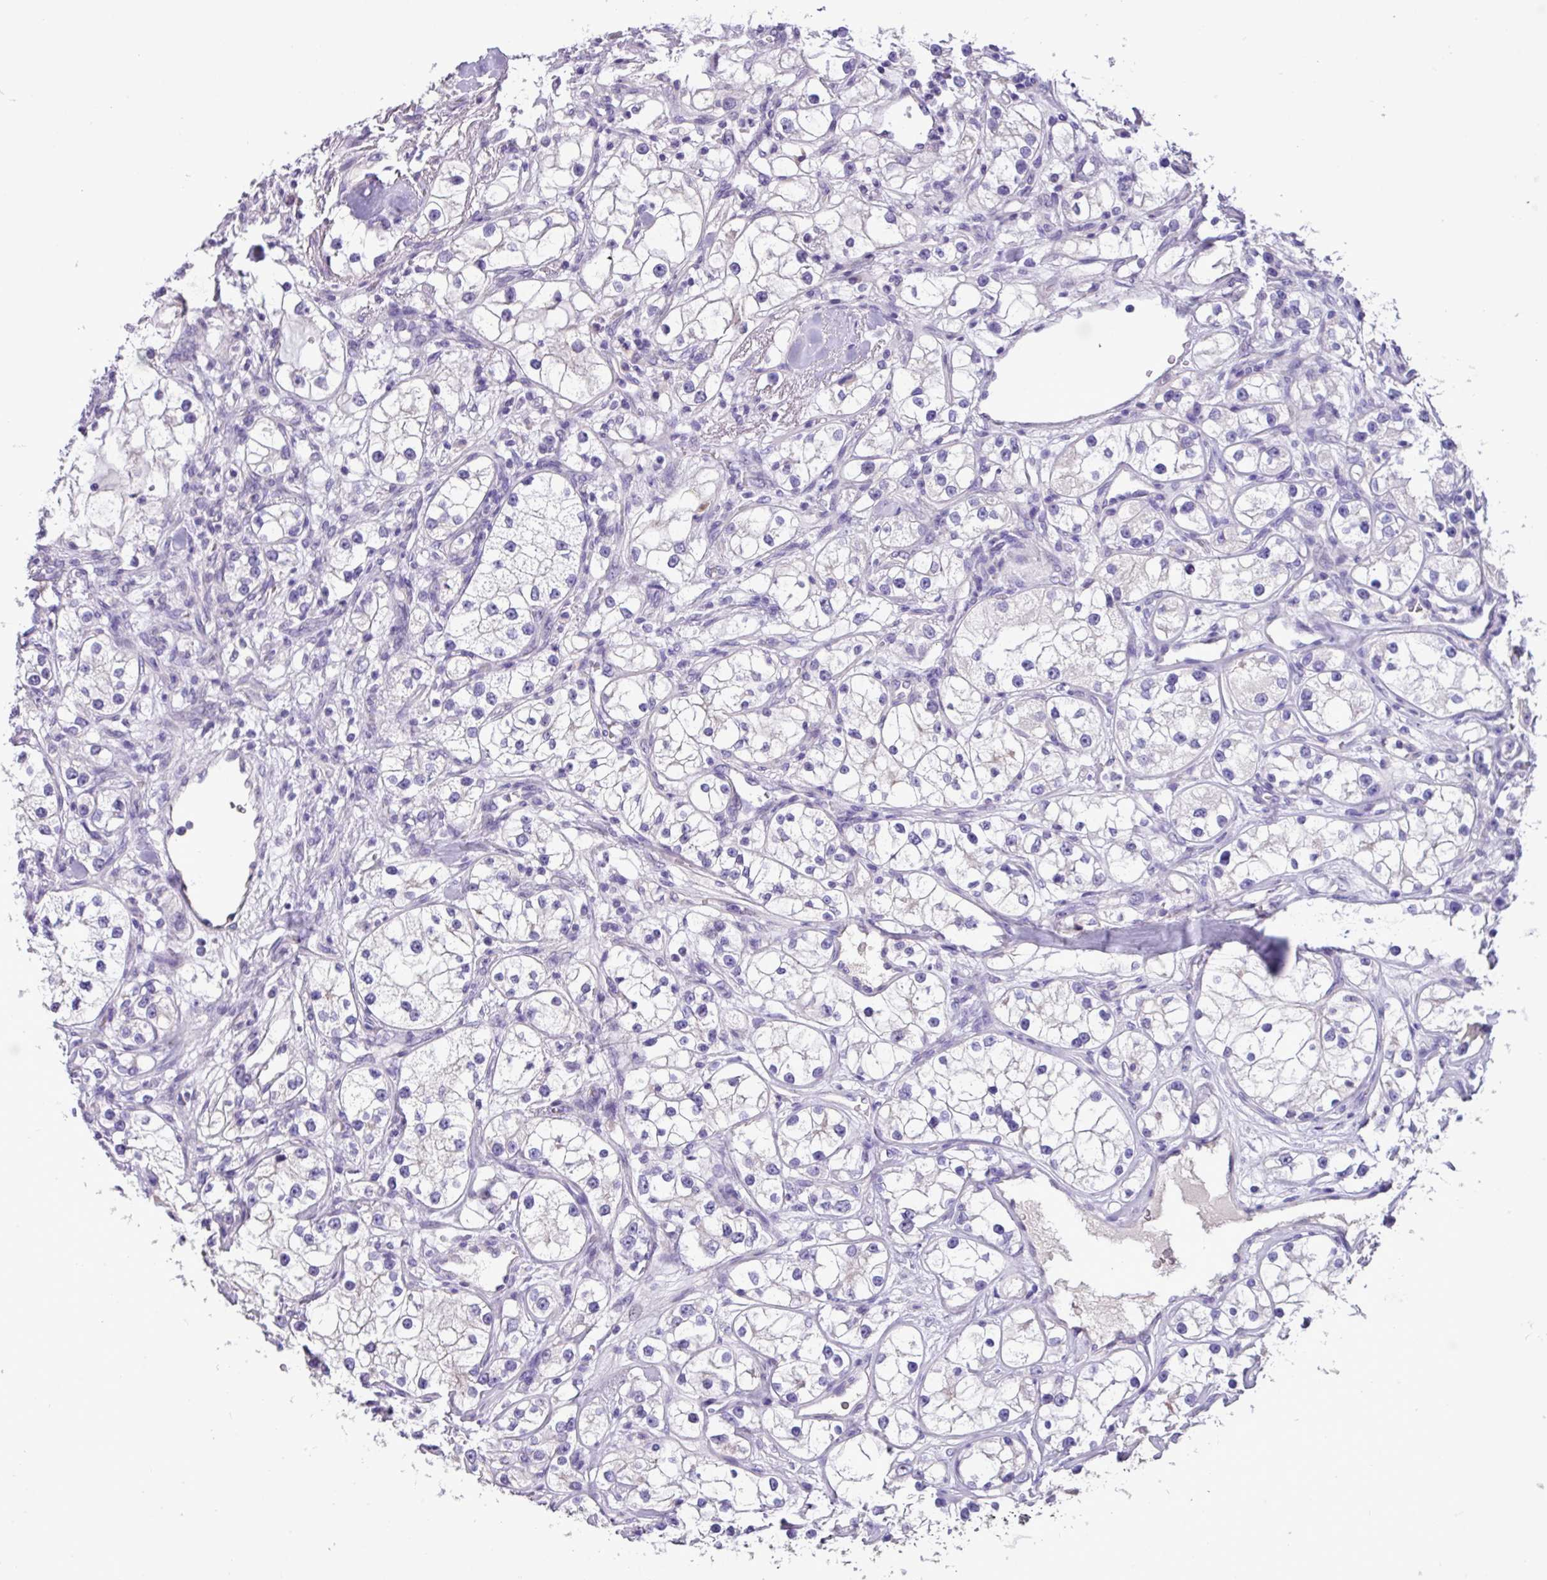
{"staining": {"intensity": "negative", "quantity": "none", "location": "none"}, "tissue": "renal cancer", "cell_type": "Tumor cells", "image_type": "cancer", "snomed": [{"axis": "morphology", "description": "Adenocarcinoma, NOS"}, {"axis": "topography", "description": "Kidney"}], "caption": "High power microscopy micrograph of an immunohistochemistry histopathology image of adenocarcinoma (renal), revealing no significant expression in tumor cells.", "gene": "EPCAM", "patient": {"sex": "male", "age": 77}}